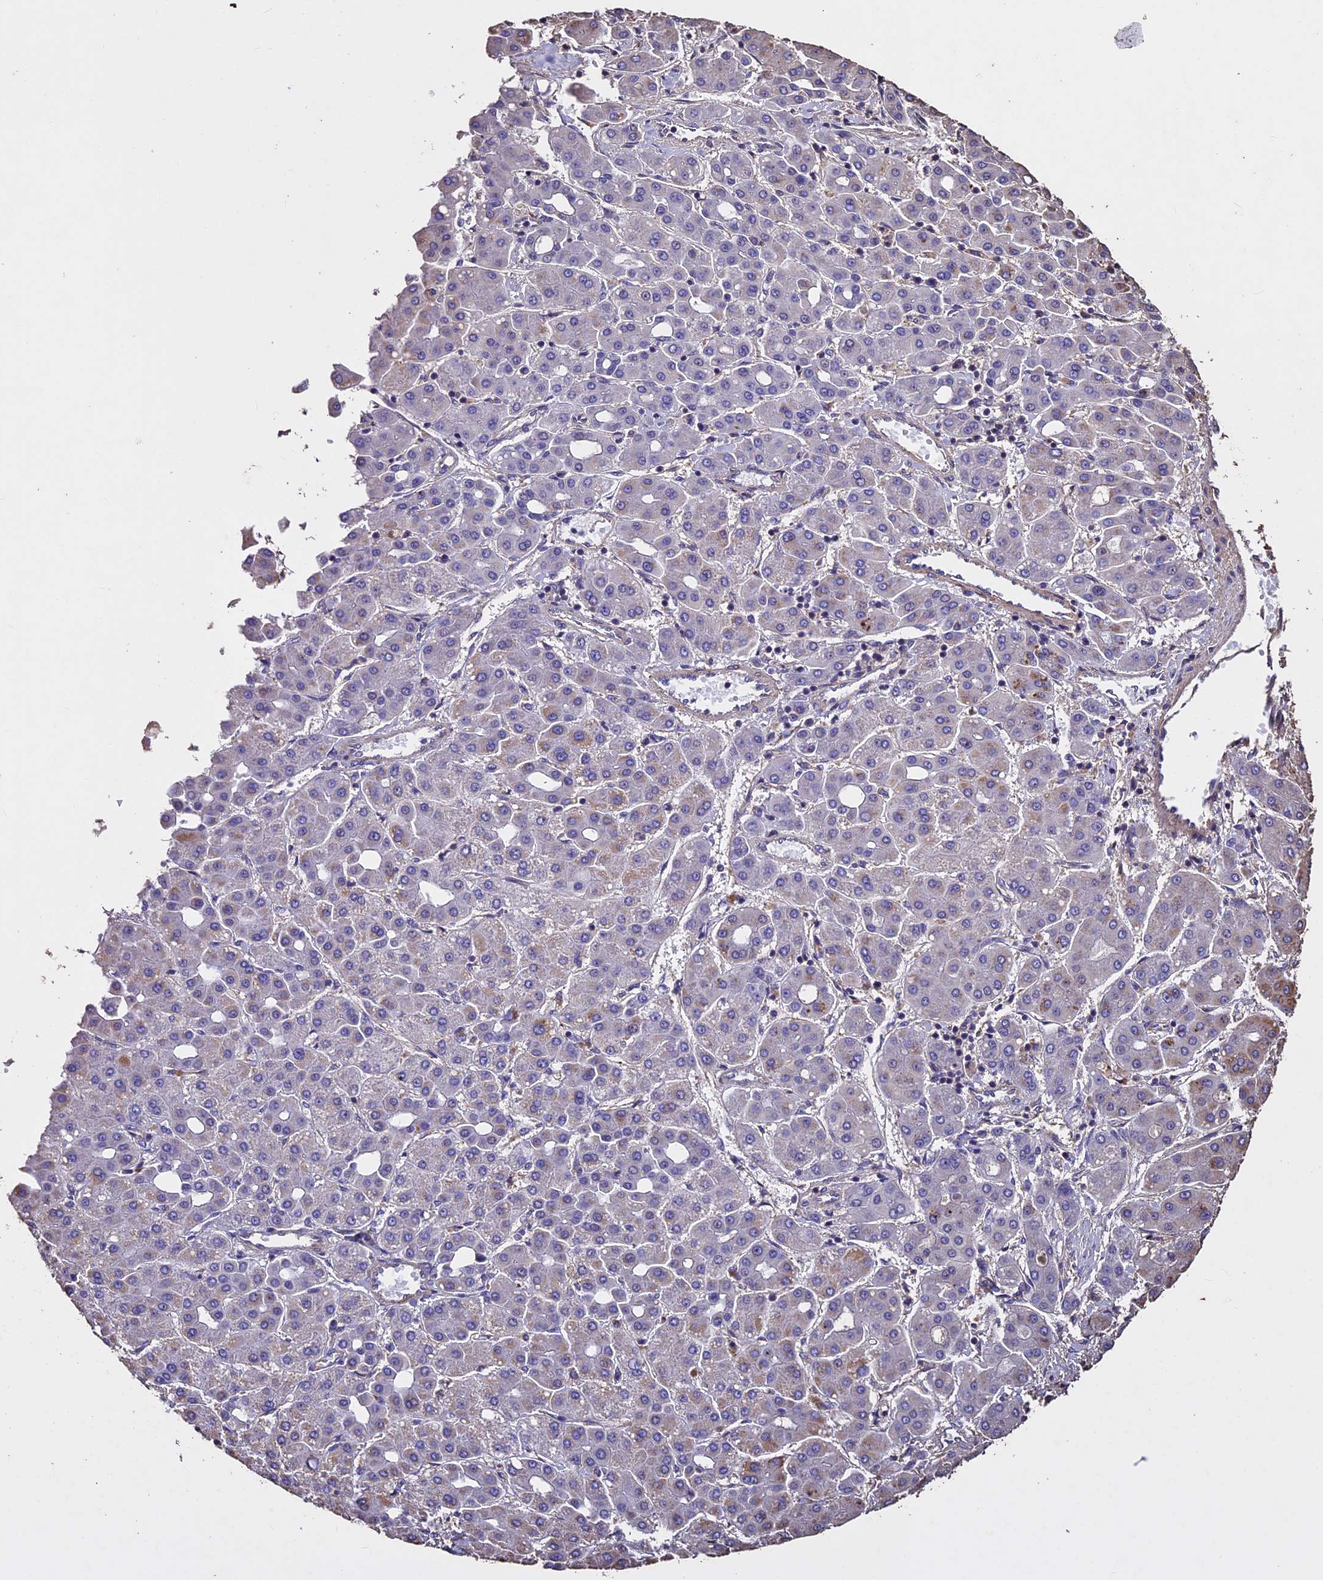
{"staining": {"intensity": "weak", "quantity": "<25%", "location": "cytoplasmic/membranous"}, "tissue": "liver cancer", "cell_type": "Tumor cells", "image_type": "cancer", "snomed": [{"axis": "morphology", "description": "Carcinoma, Hepatocellular, NOS"}, {"axis": "topography", "description": "Liver"}], "caption": "High magnification brightfield microscopy of liver cancer stained with DAB (brown) and counterstained with hematoxylin (blue): tumor cells show no significant expression.", "gene": "USB1", "patient": {"sex": "male", "age": 65}}